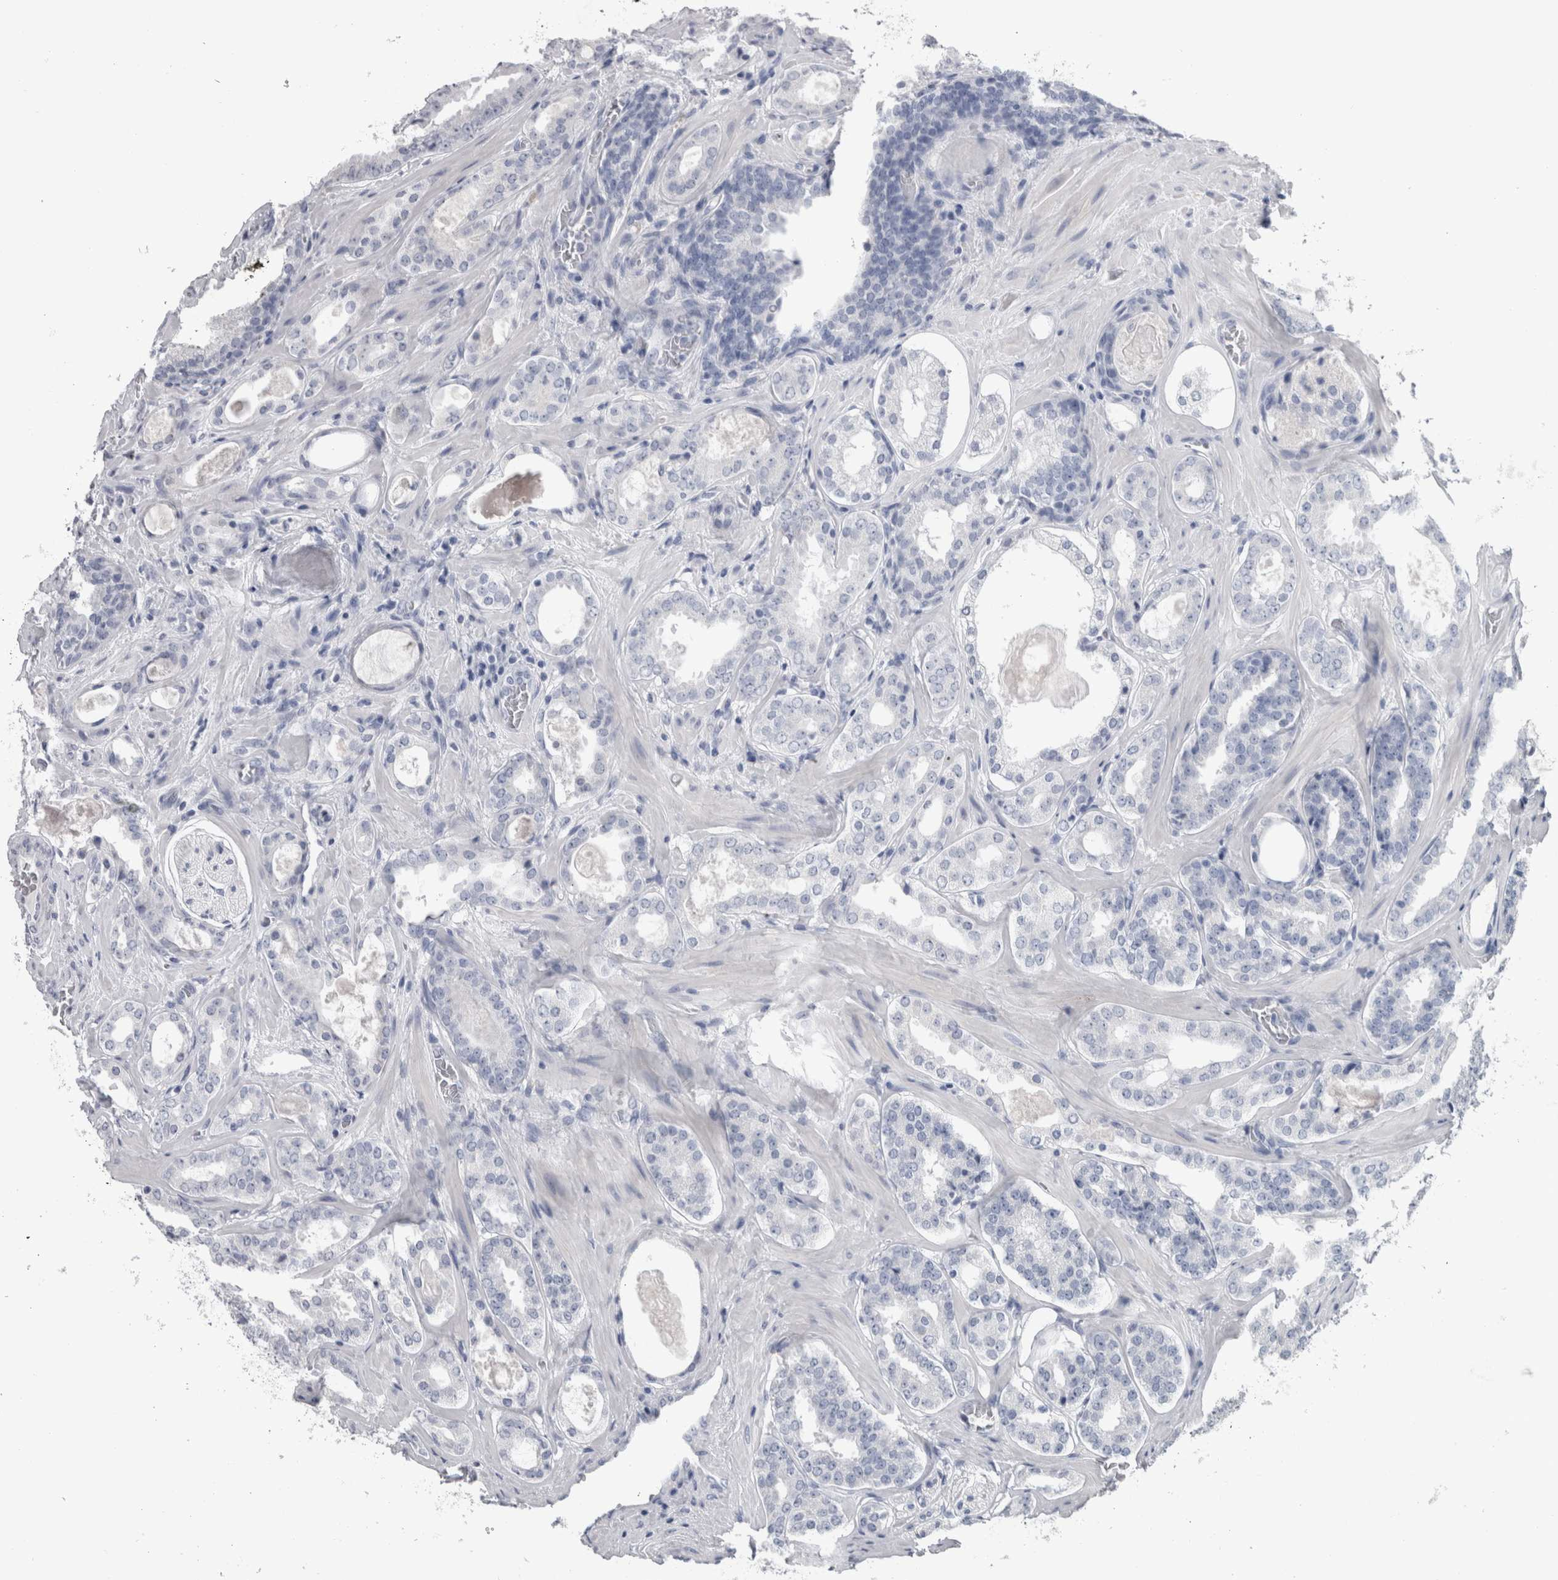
{"staining": {"intensity": "negative", "quantity": "none", "location": "none"}, "tissue": "prostate cancer", "cell_type": "Tumor cells", "image_type": "cancer", "snomed": [{"axis": "morphology", "description": "Adenocarcinoma, High grade"}, {"axis": "topography", "description": "Prostate"}], "caption": "Prostate cancer (adenocarcinoma (high-grade)) was stained to show a protein in brown. There is no significant positivity in tumor cells.", "gene": "PTH", "patient": {"sex": "male", "age": 60}}